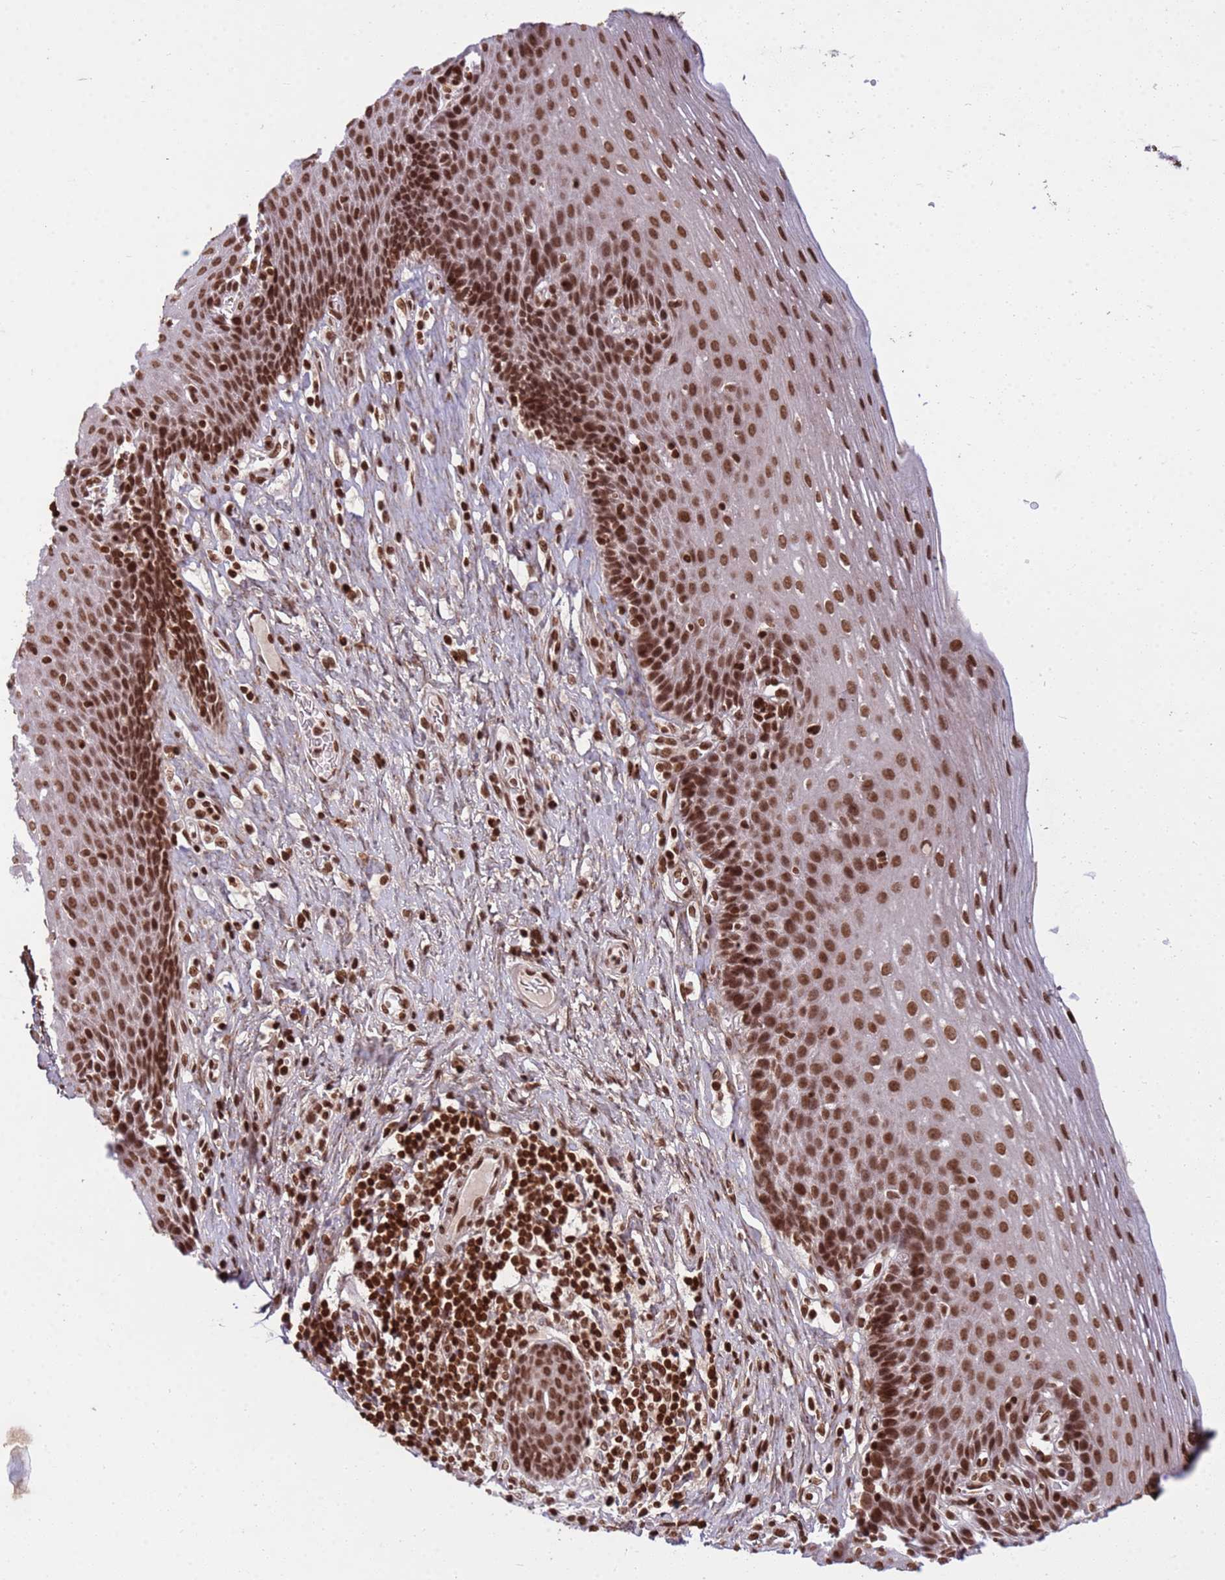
{"staining": {"intensity": "strong", "quantity": ">75%", "location": "nuclear"}, "tissue": "esophagus", "cell_type": "Squamous epithelial cells", "image_type": "normal", "snomed": [{"axis": "morphology", "description": "Normal tissue, NOS"}, {"axis": "topography", "description": "Esophagus"}], "caption": "High-power microscopy captured an immunohistochemistry (IHC) micrograph of benign esophagus, revealing strong nuclear expression in about >75% of squamous epithelial cells.", "gene": "H3", "patient": {"sex": "female", "age": 66}}